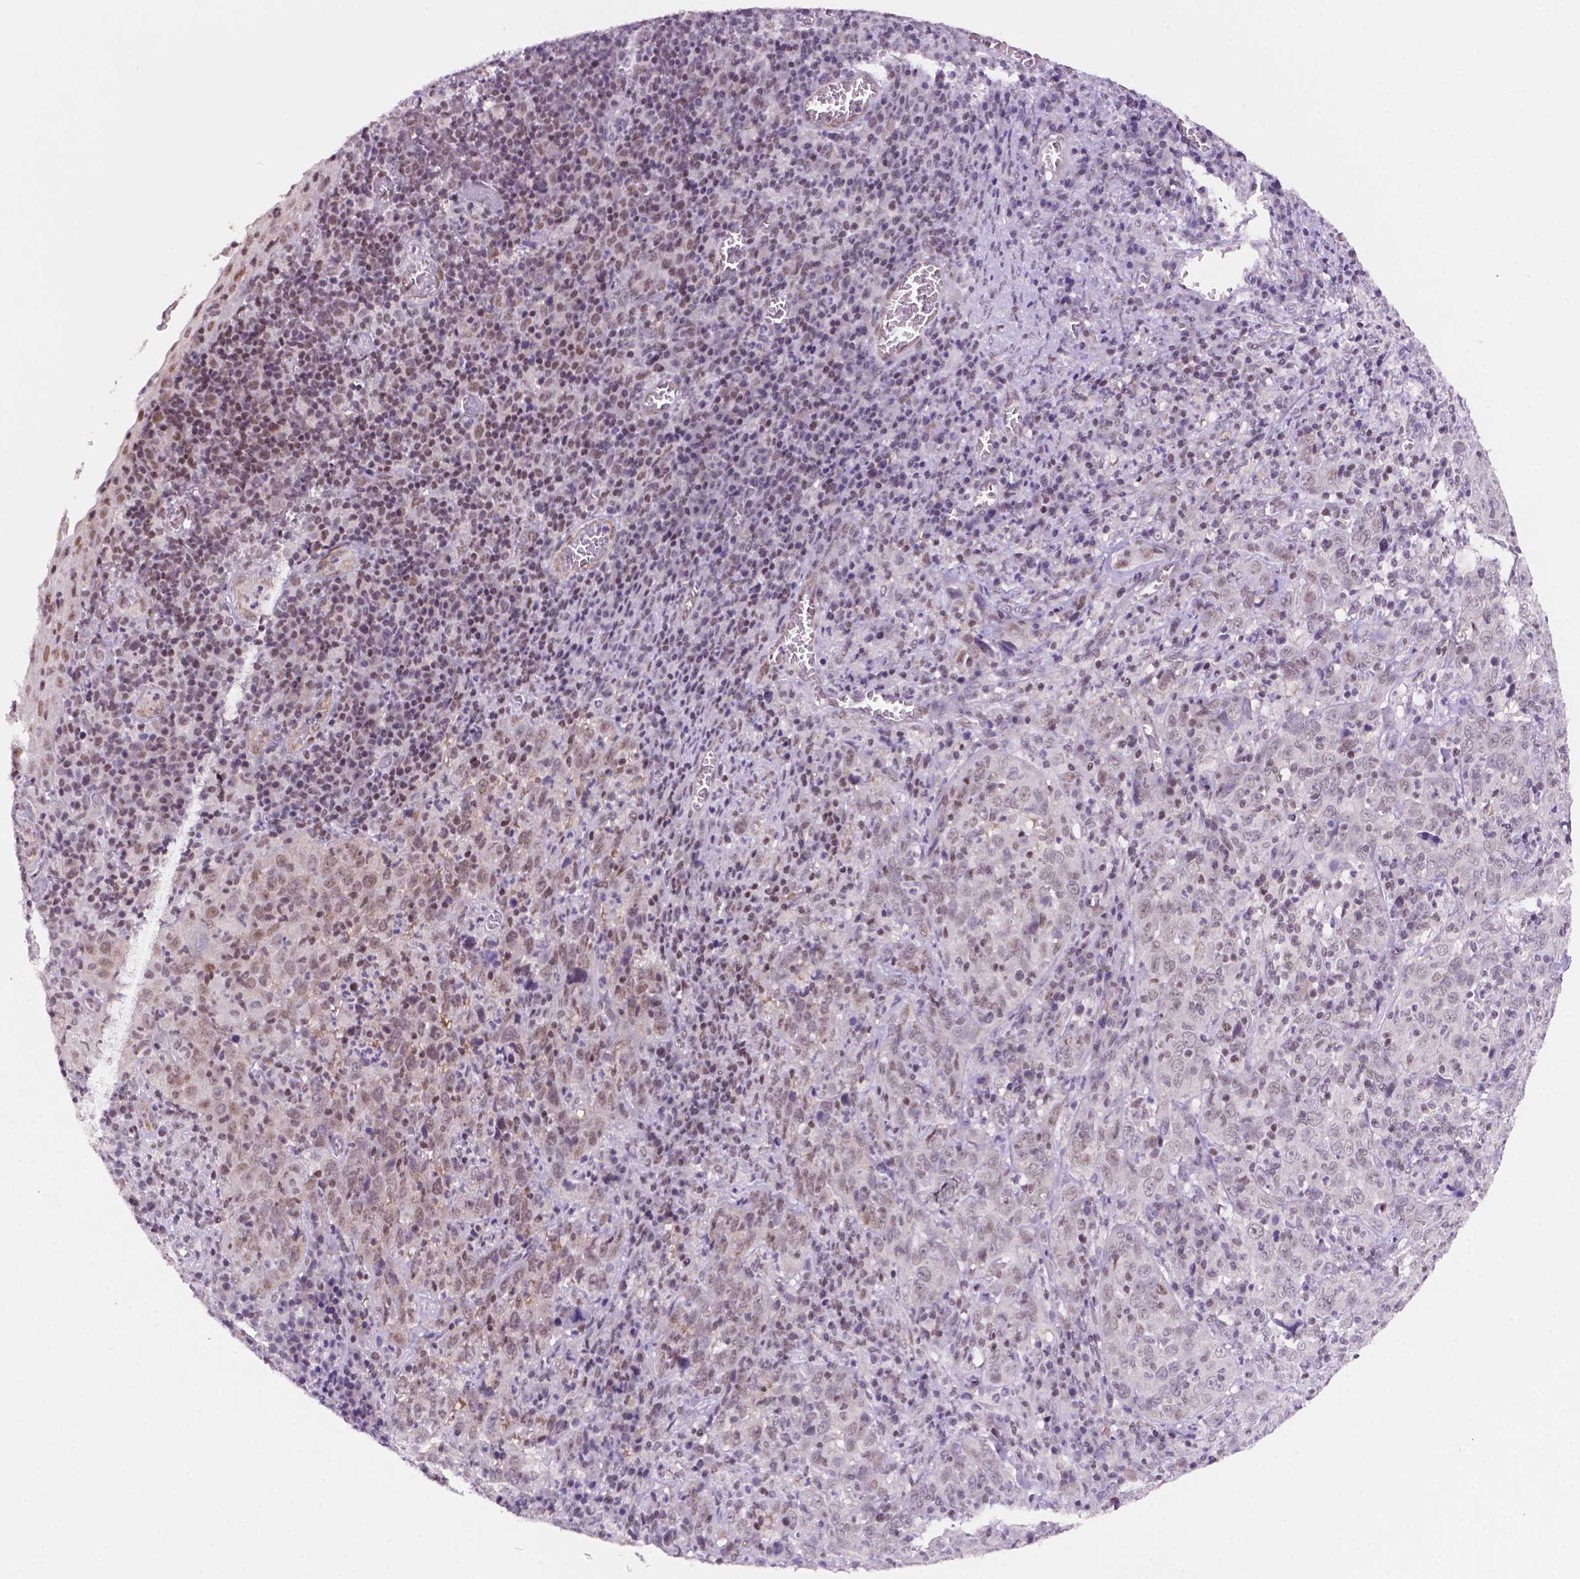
{"staining": {"intensity": "weak", "quantity": "25%-75%", "location": "nuclear"}, "tissue": "cervical cancer", "cell_type": "Tumor cells", "image_type": "cancer", "snomed": [{"axis": "morphology", "description": "Squamous cell carcinoma, NOS"}, {"axis": "topography", "description": "Cervix"}], "caption": "The immunohistochemical stain highlights weak nuclear expression in tumor cells of cervical cancer (squamous cell carcinoma) tissue.", "gene": "NCOR1", "patient": {"sex": "female", "age": 46}}